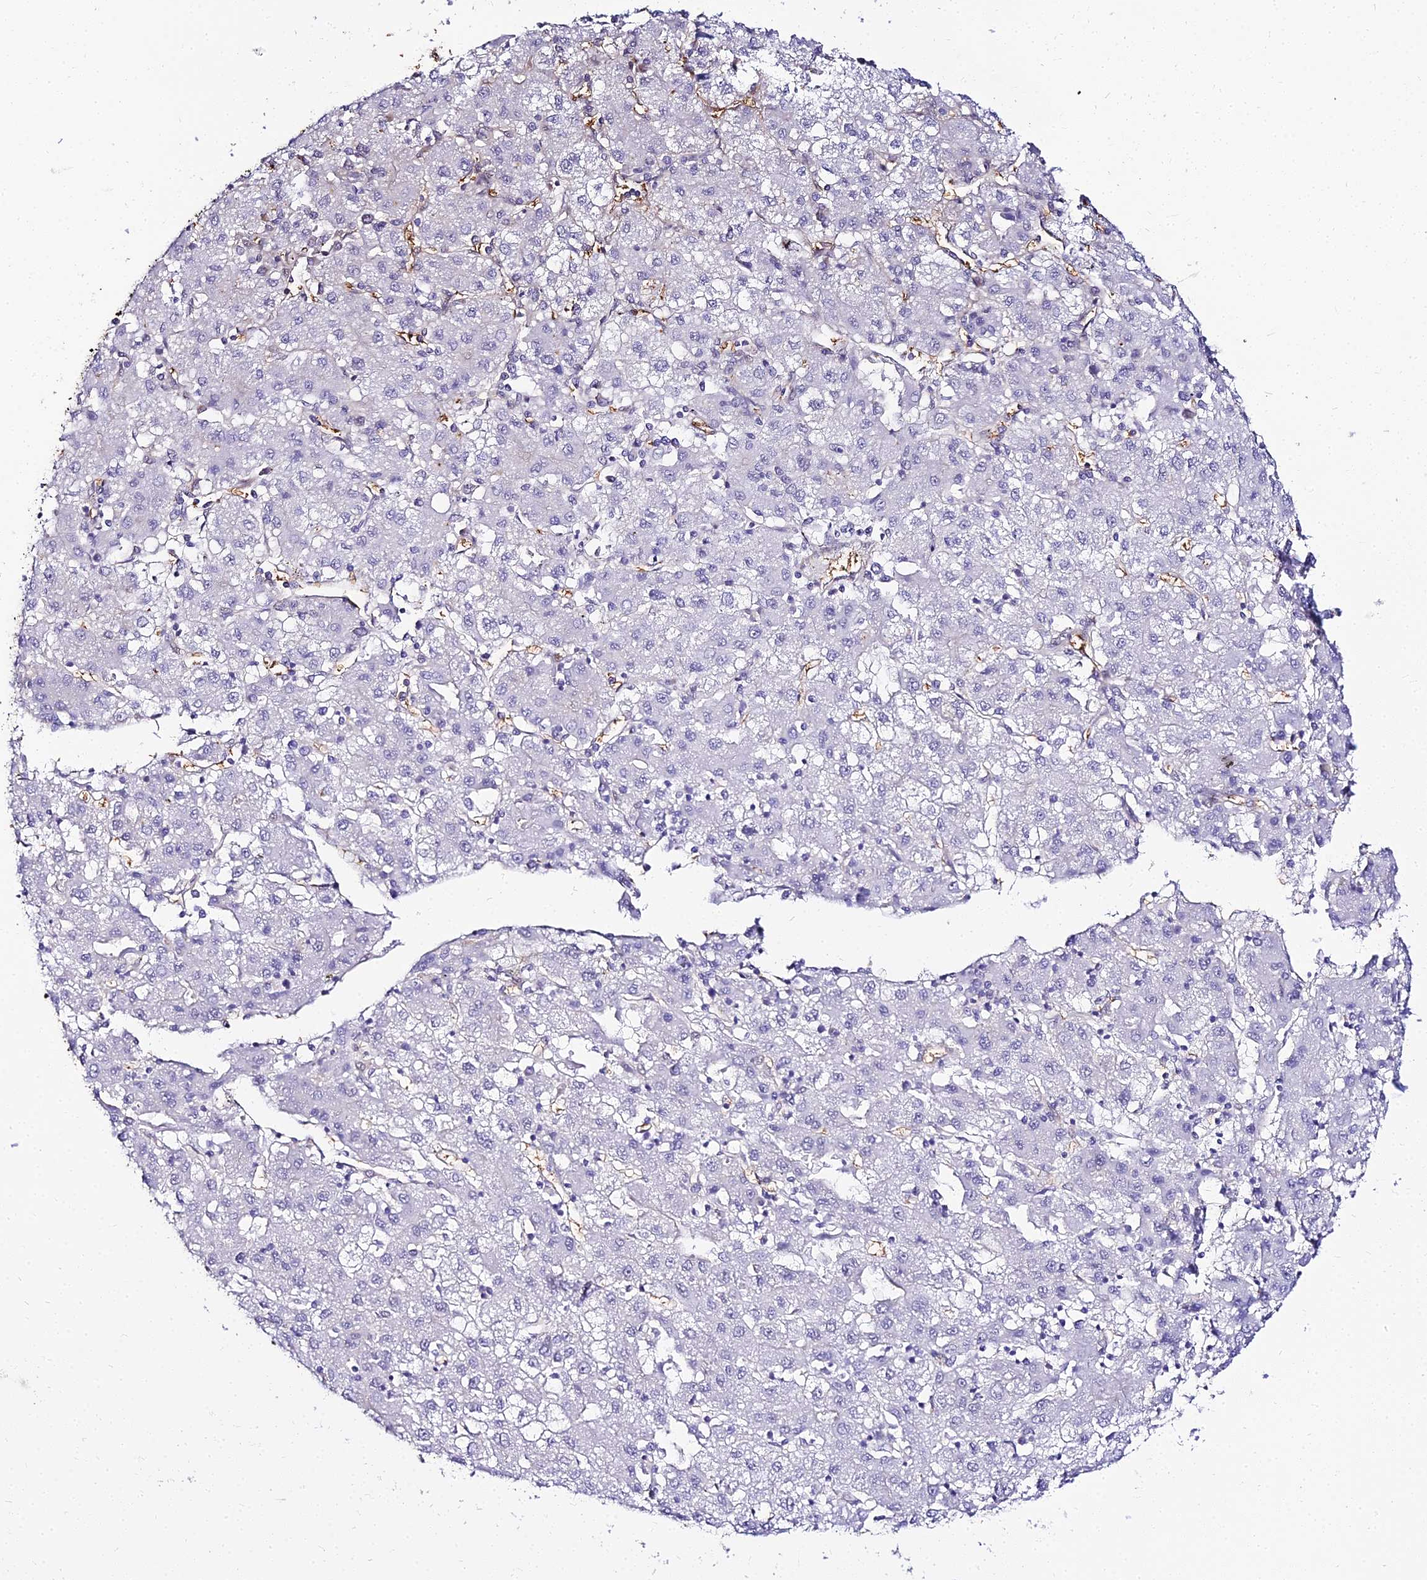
{"staining": {"intensity": "negative", "quantity": "none", "location": "none"}, "tissue": "liver cancer", "cell_type": "Tumor cells", "image_type": "cancer", "snomed": [{"axis": "morphology", "description": "Carcinoma, Hepatocellular, NOS"}, {"axis": "topography", "description": "Liver"}], "caption": "This photomicrograph is of liver cancer (hepatocellular carcinoma) stained with immunohistochemistry to label a protein in brown with the nuclei are counter-stained blue. There is no staining in tumor cells.", "gene": "BCL9", "patient": {"sex": "male", "age": 72}}